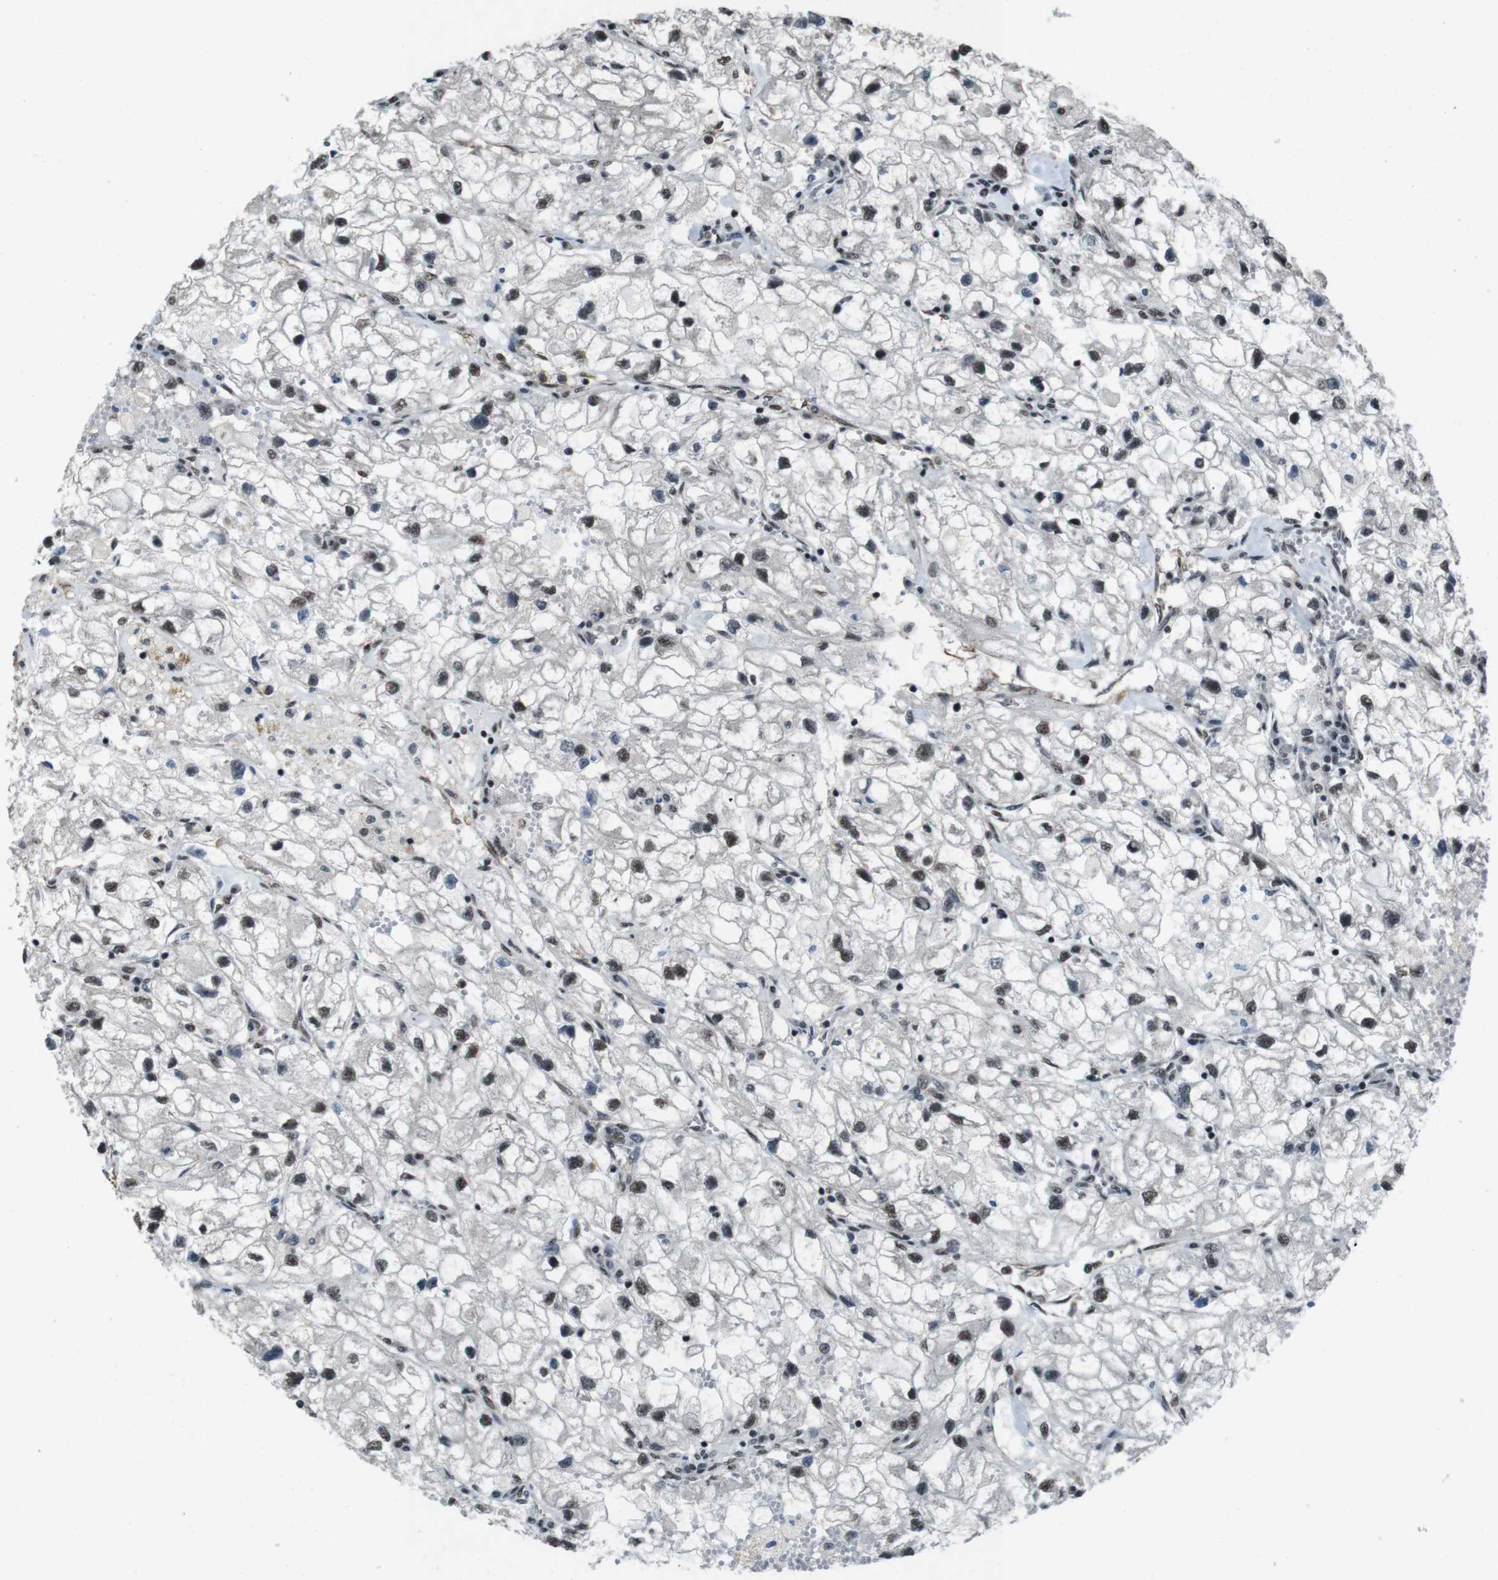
{"staining": {"intensity": "moderate", "quantity": ">75%", "location": "nuclear"}, "tissue": "renal cancer", "cell_type": "Tumor cells", "image_type": "cancer", "snomed": [{"axis": "morphology", "description": "Adenocarcinoma, NOS"}, {"axis": "topography", "description": "Kidney"}], "caption": "Renal cancer (adenocarcinoma) was stained to show a protein in brown. There is medium levels of moderate nuclear positivity in about >75% of tumor cells.", "gene": "NR4A2", "patient": {"sex": "female", "age": 70}}